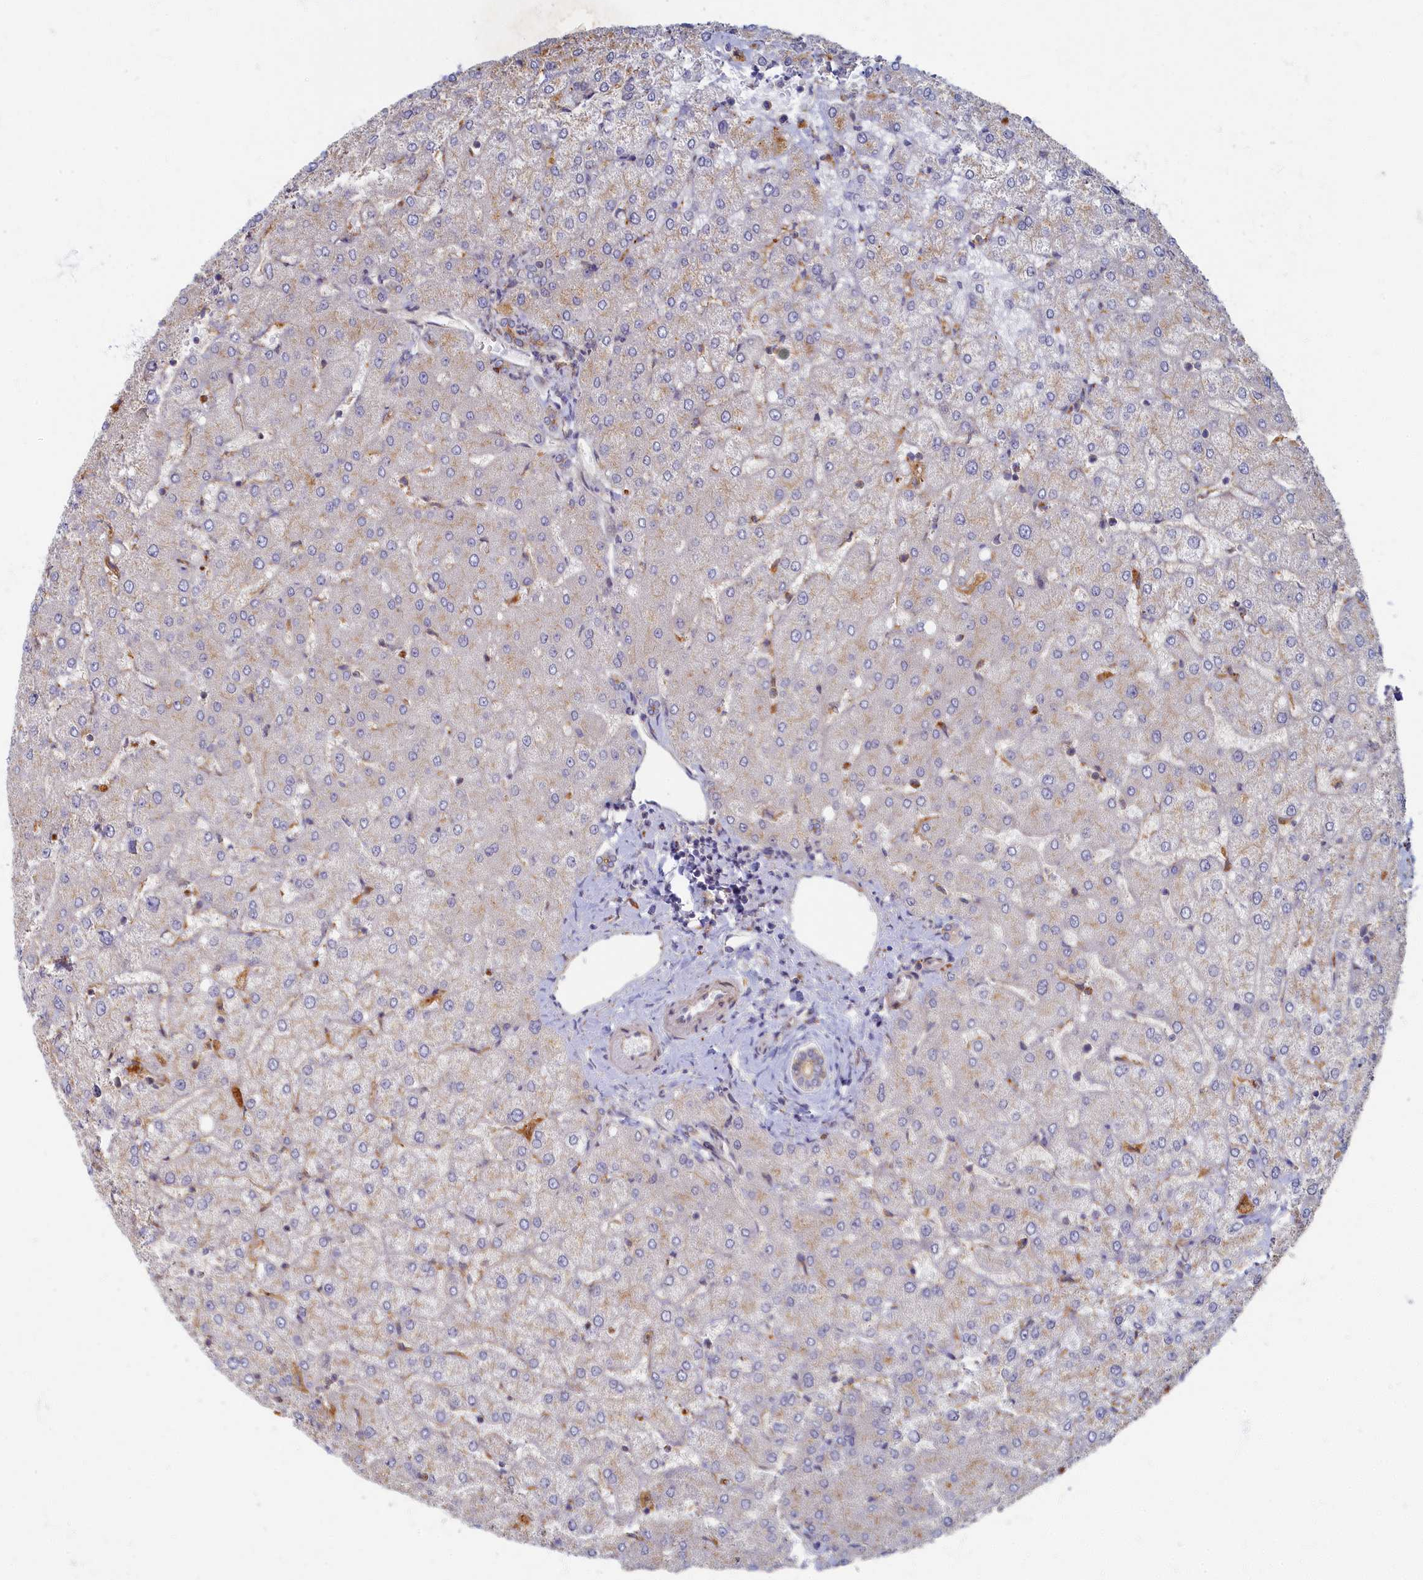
{"staining": {"intensity": "weak", "quantity": "<25%", "location": "cytoplasmic/membranous"}, "tissue": "liver", "cell_type": "Cholangiocytes", "image_type": "normal", "snomed": [{"axis": "morphology", "description": "Normal tissue, NOS"}, {"axis": "topography", "description": "Liver"}], "caption": "A histopathology image of human liver is negative for staining in cholangiocytes. (DAB (3,3'-diaminobenzidine) immunohistochemistry (IHC) with hematoxylin counter stain).", "gene": "PSMG2", "patient": {"sex": "female", "age": 54}}